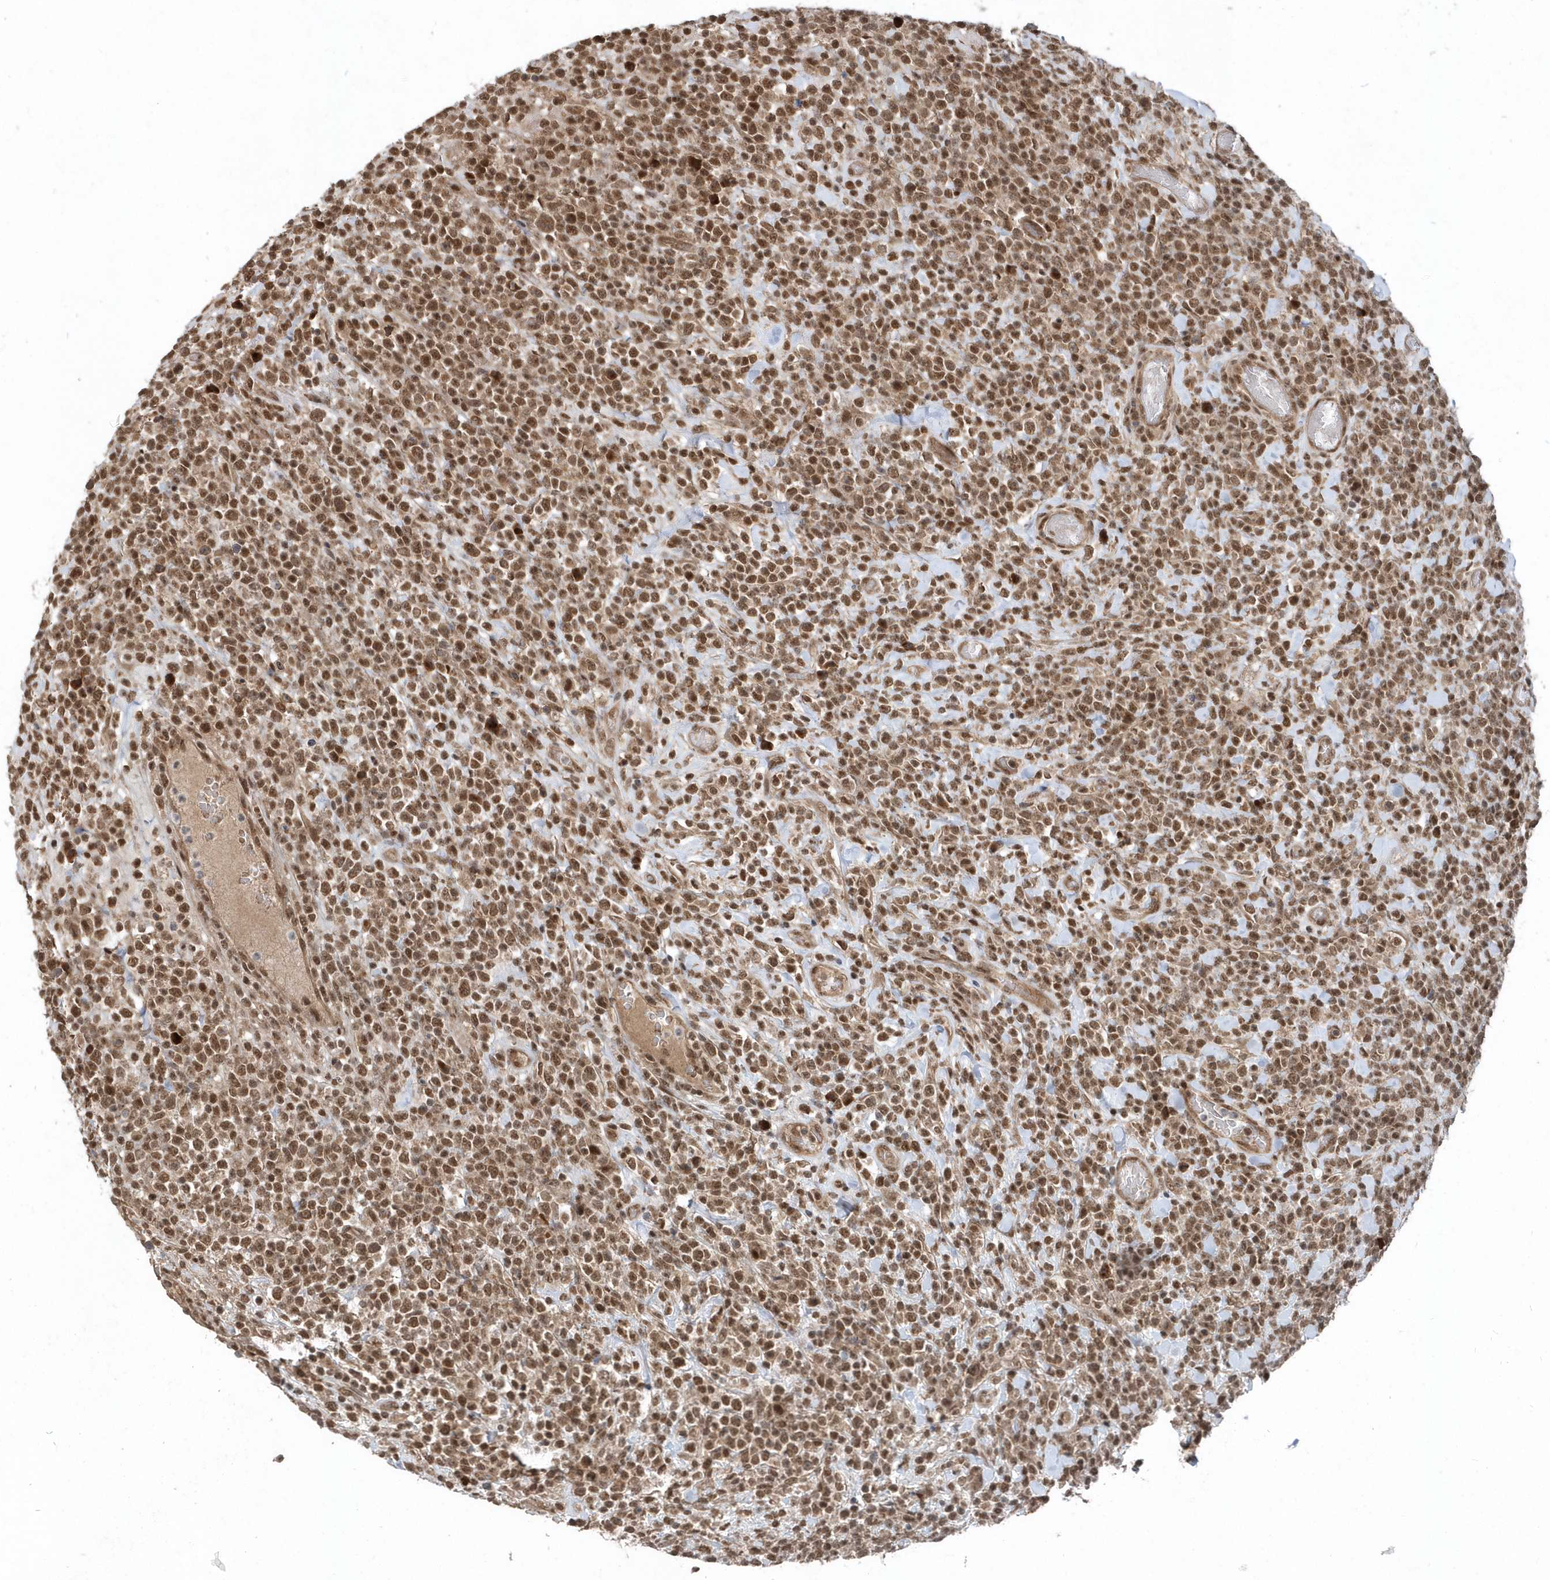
{"staining": {"intensity": "moderate", "quantity": ">75%", "location": "nuclear"}, "tissue": "lymphoma", "cell_type": "Tumor cells", "image_type": "cancer", "snomed": [{"axis": "morphology", "description": "Malignant lymphoma, non-Hodgkin's type, High grade"}, {"axis": "topography", "description": "Colon"}], "caption": "Brown immunohistochemical staining in human lymphoma demonstrates moderate nuclear staining in approximately >75% of tumor cells.", "gene": "QTRT2", "patient": {"sex": "female", "age": 53}}